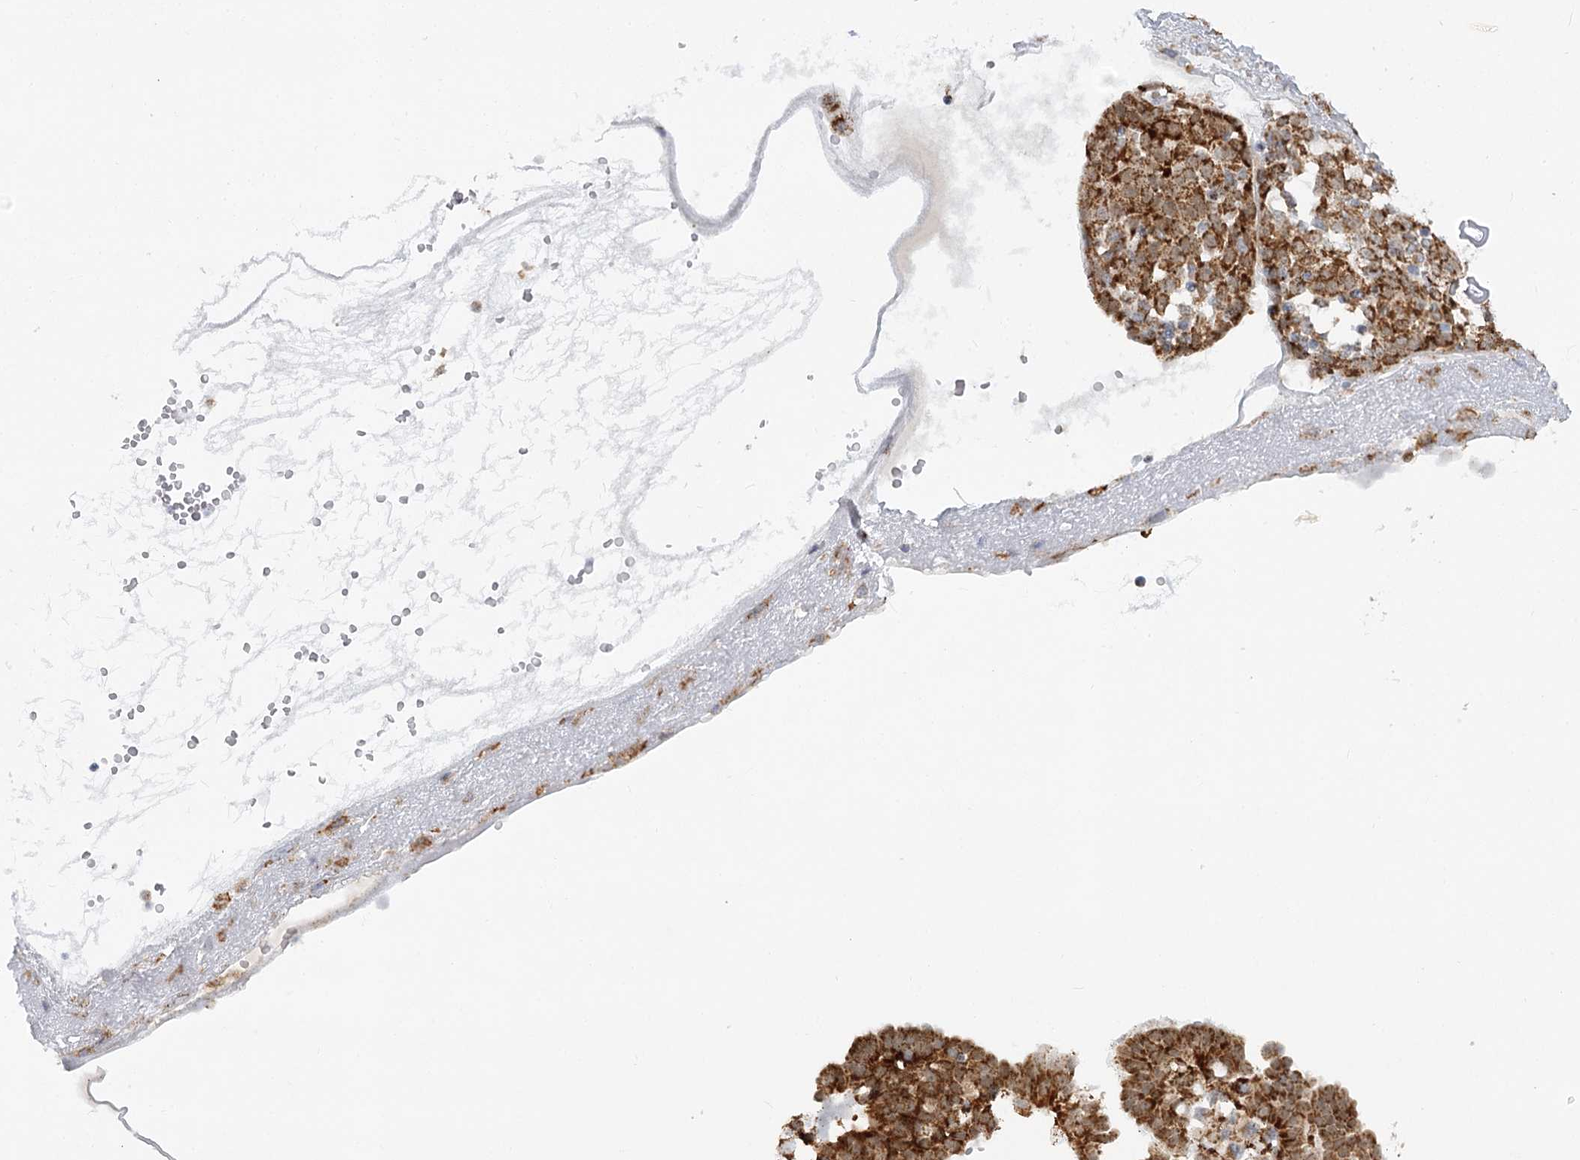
{"staining": {"intensity": "strong", "quantity": ">75%", "location": "cytoplasmic/membranous"}, "tissue": "ovarian cancer", "cell_type": "Tumor cells", "image_type": "cancer", "snomed": [{"axis": "morphology", "description": "Cystadenocarcinoma, serous, NOS"}, {"axis": "topography", "description": "Soft tissue"}, {"axis": "topography", "description": "Ovary"}], "caption": "A brown stain highlights strong cytoplasmic/membranous expression of a protein in human serous cystadenocarcinoma (ovarian) tumor cells.", "gene": "TAS1R1", "patient": {"sex": "female", "age": 57}}